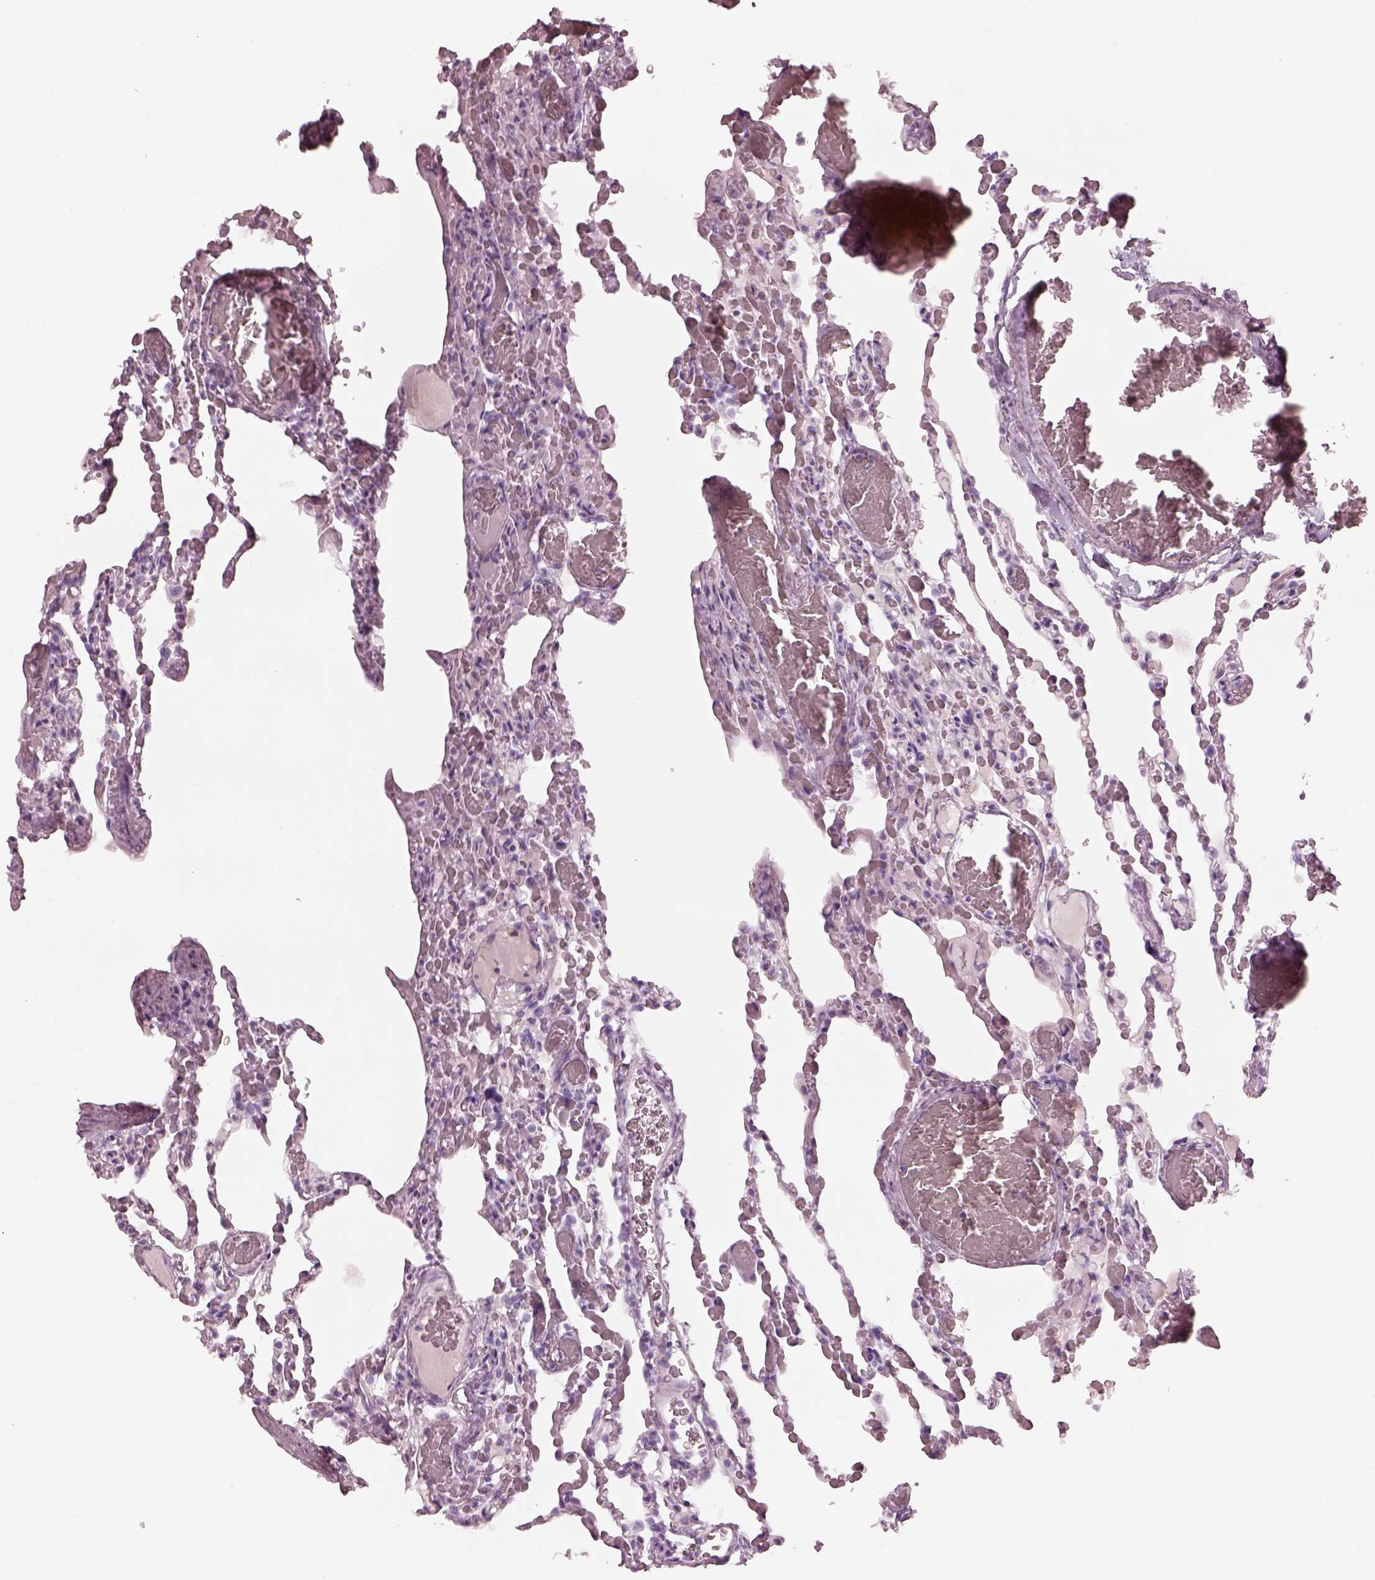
{"staining": {"intensity": "negative", "quantity": "none", "location": "none"}, "tissue": "lung", "cell_type": "Alveolar cells", "image_type": "normal", "snomed": [{"axis": "morphology", "description": "Normal tissue, NOS"}, {"axis": "topography", "description": "Lung"}], "caption": "Photomicrograph shows no significant protein positivity in alveolar cells of unremarkable lung.", "gene": "RSPH9", "patient": {"sex": "female", "age": 43}}